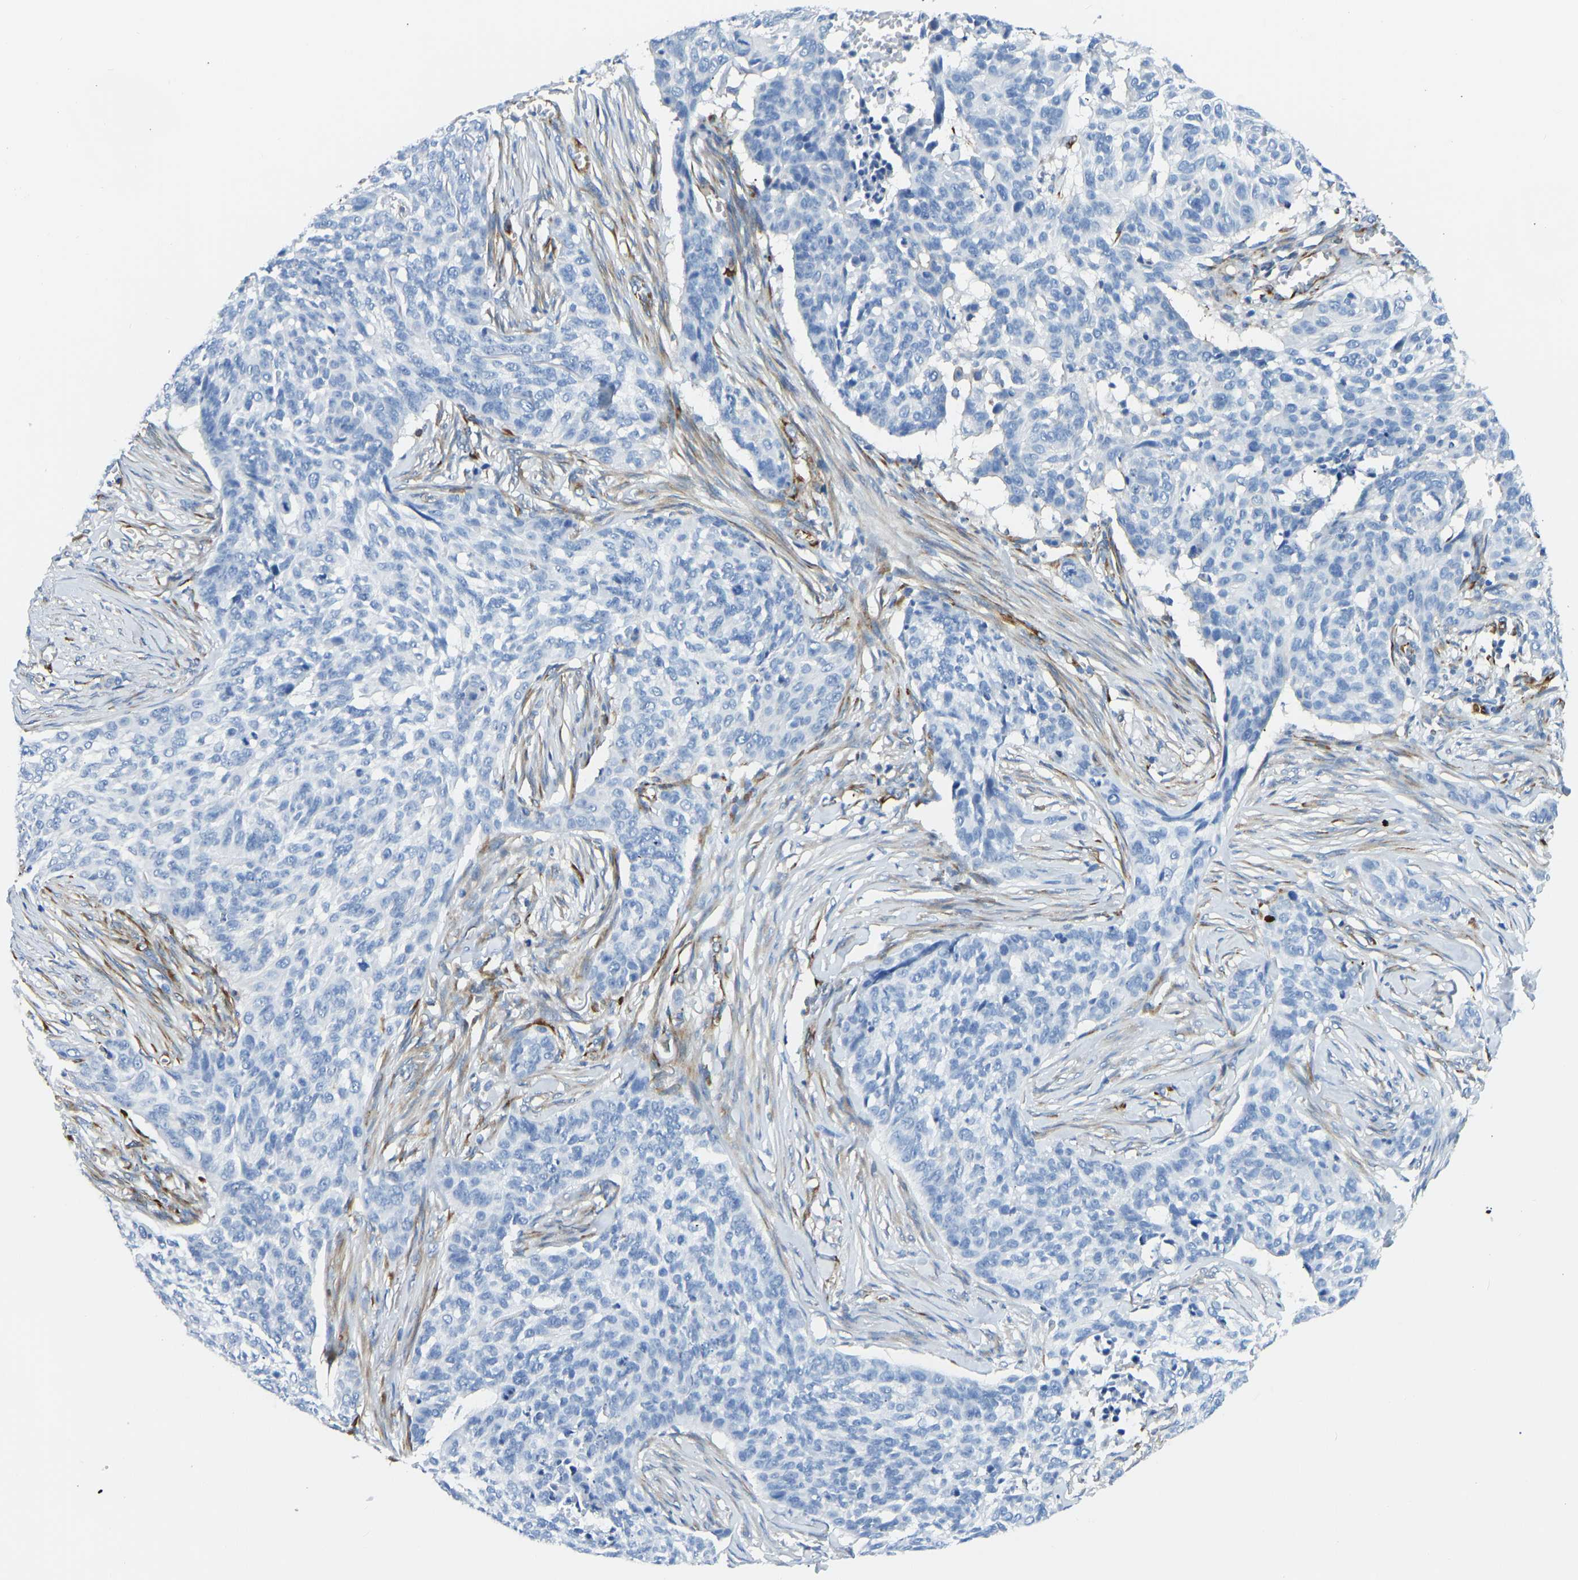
{"staining": {"intensity": "negative", "quantity": "none", "location": "none"}, "tissue": "skin cancer", "cell_type": "Tumor cells", "image_type": "cancer", "snomed": [{"axis": "morphology", "description": "Basal cell carcinoma"}, {"axis": "topography", "description": "Skin"}], "caption": "Immunohistochemical staining of basal cell carcinoma (skin) shows no significant expression in tumor cells.", "gene": "COL15A1", "patient": {"sex": "male", "age": 85}}